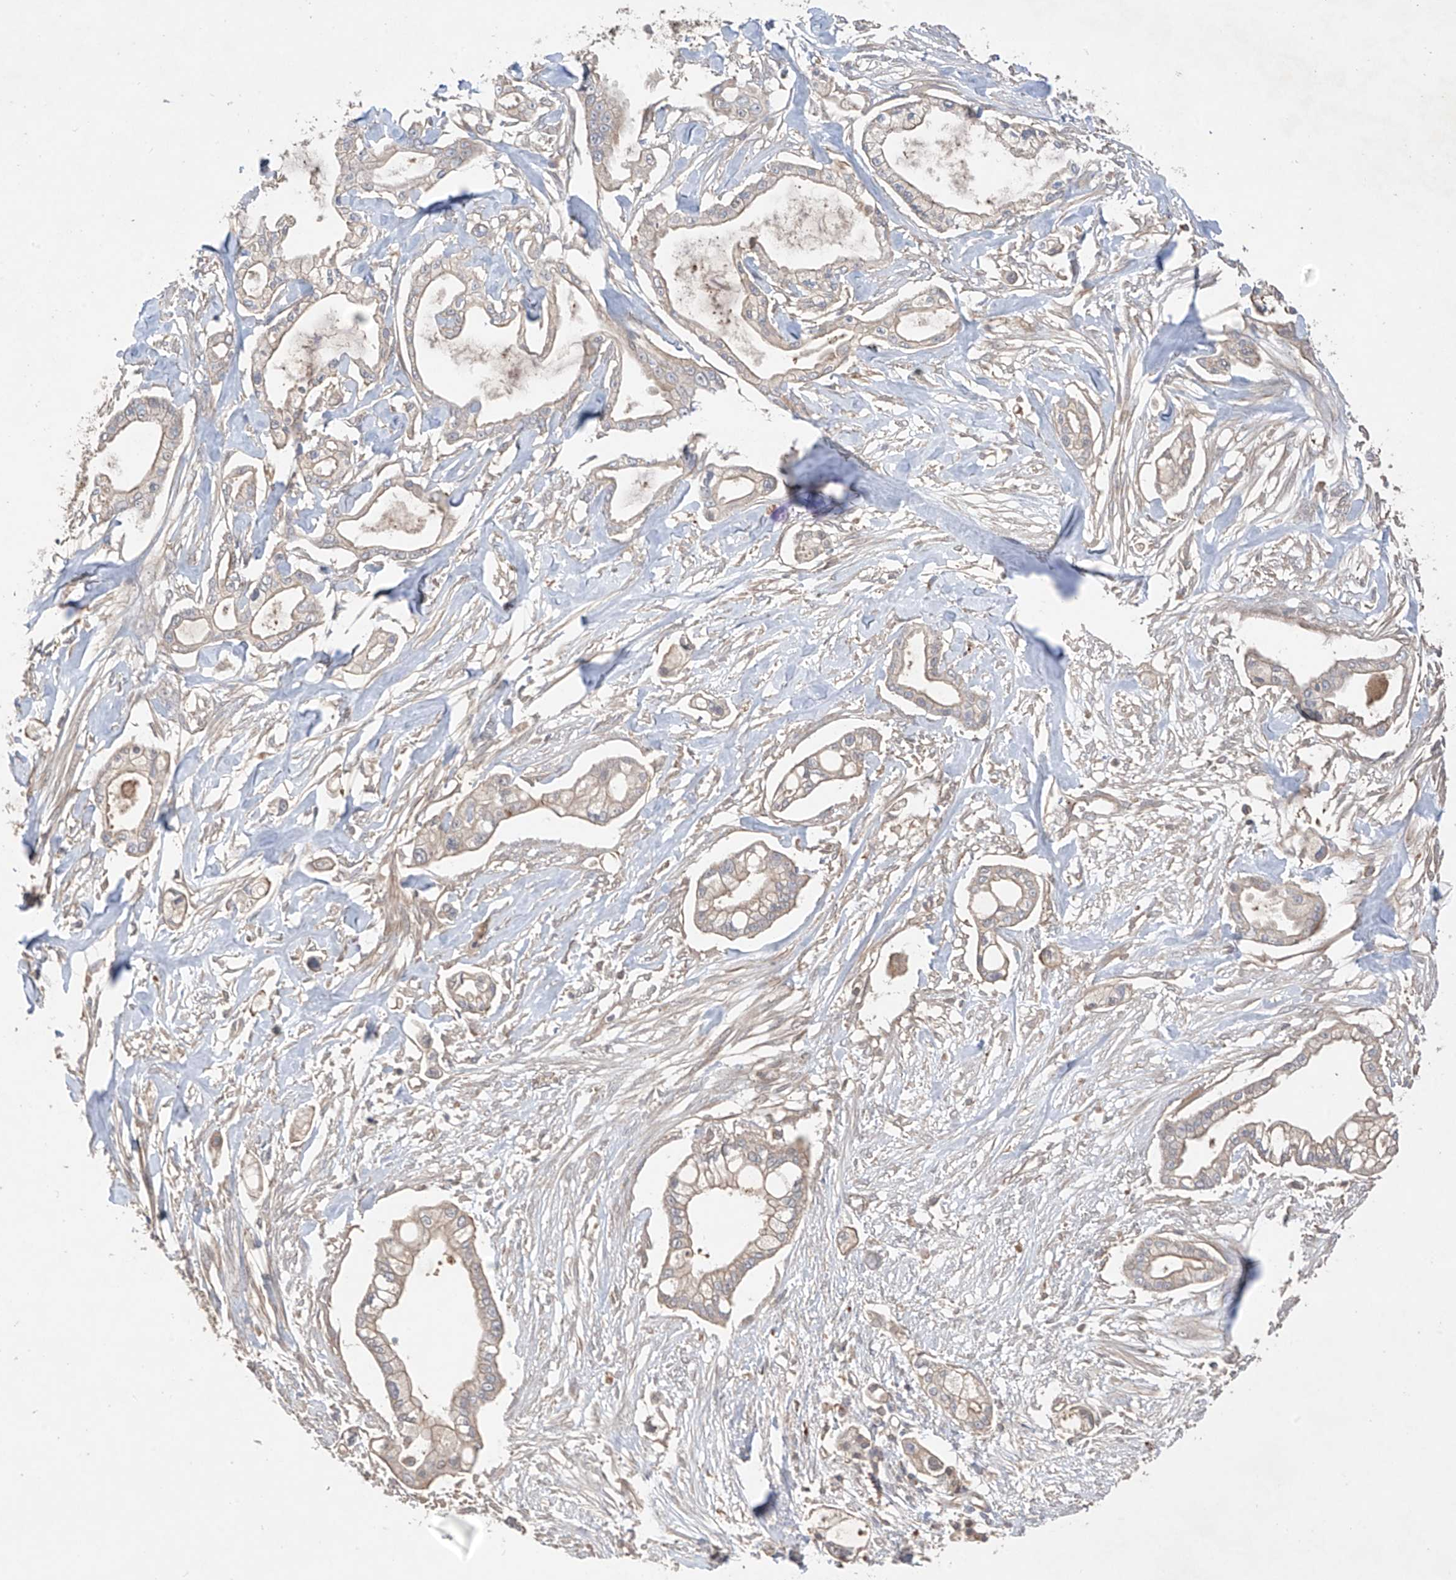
{"staining": {"intensity": "negative", "quantity": "none", "location": "none"}, "tissue": "pancreatic cancer", "cell_type": "Tumor cells", "image_type": "cancer", "snomed": [{"axis": "morphology", "description": "Adenocarcinoma, NOS"}, {"axis": "topography", "description": "Pancreas"}], "caption": "Pancreatic cancer stained for a protein using immunohistochemistry shows no positivity tumor cells.", "gene": "CACNA2D4", "patient": {"sex": "male", "age": 68}}